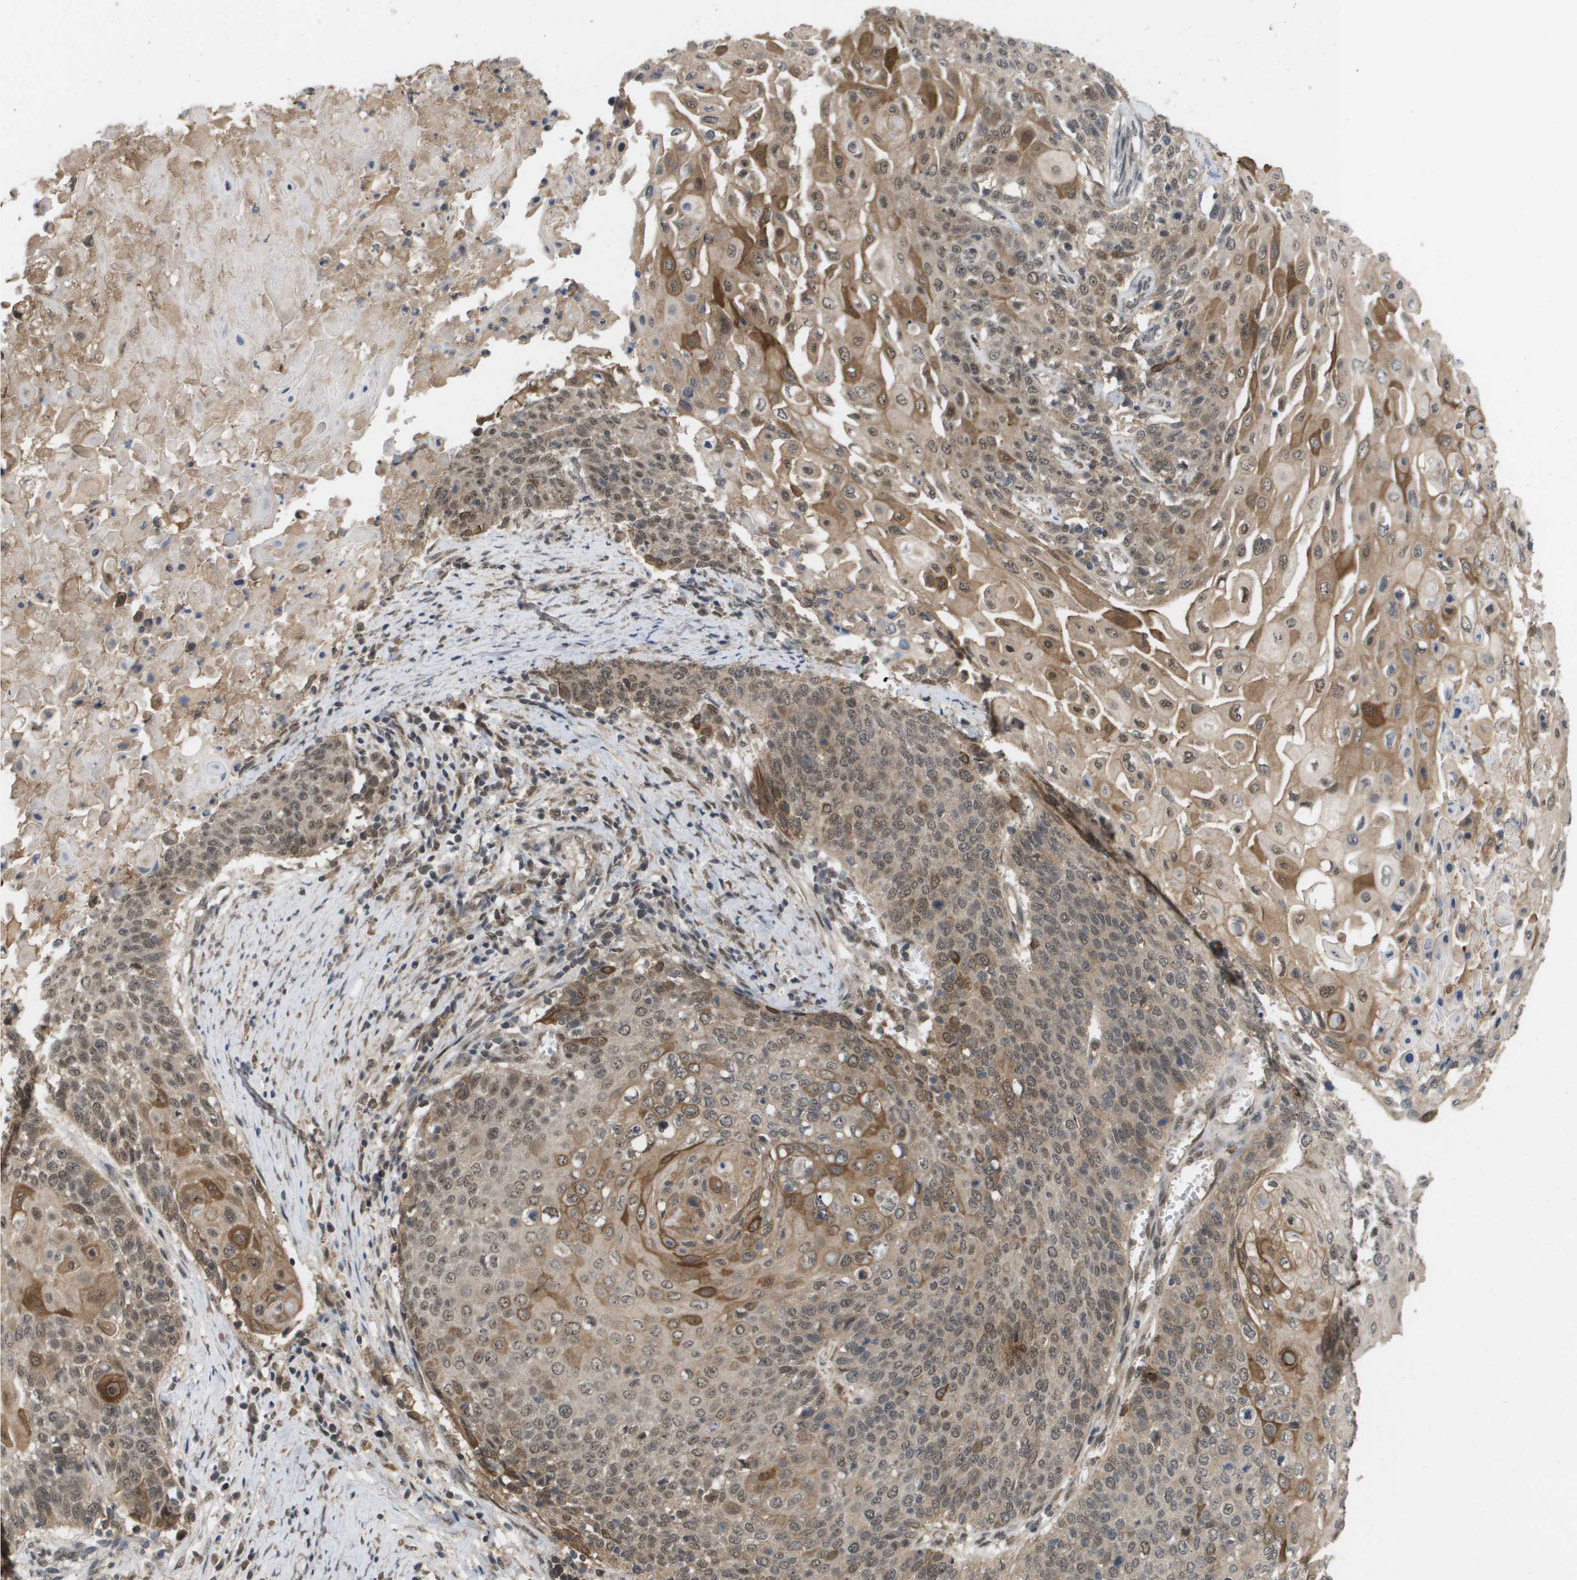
{"staining": {"intensity": "moderate", "quantity": "25%-75%", "location": "cytoplasmic/membranous,nuclear"}, "tissue": "cervical cancer", "cell_type": "Tumor cells", "image_type": "cancer", "snomed": [{"axis": "morphology", "description": "Squamous cell carcinoma, NOS"}, {"axis": "topography", "description": "Cervix"}], "caption": "Tumor cells display medium levels of moderate cytoplasmic/membranous and nuclear positivity in approximately 25%-75% of cells in human squamous cell carcinoma (cervical).", "gene": "AMBRA1", "patient": {"sex": "female", "age": 39}}